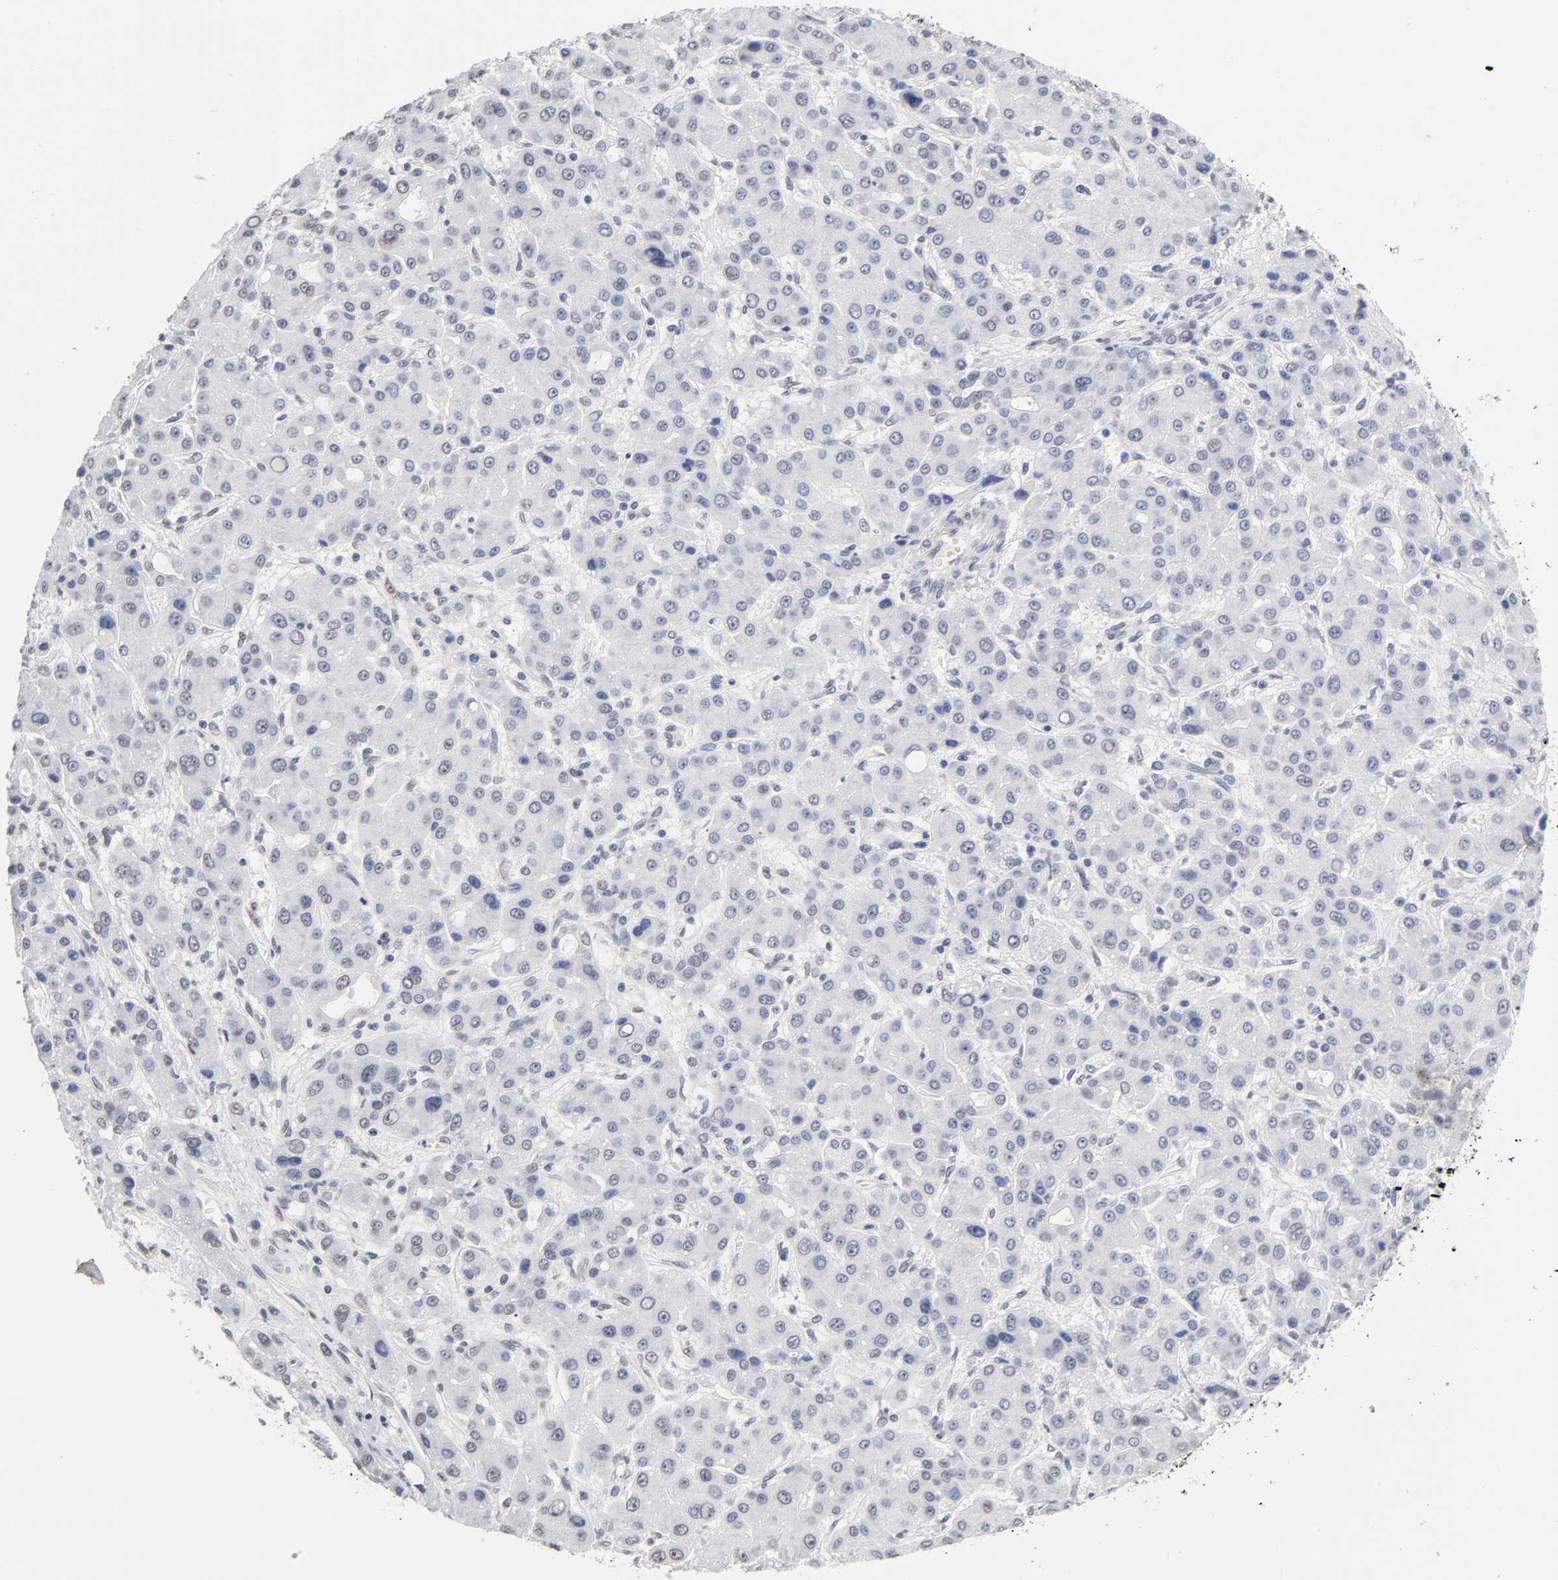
{"staining": {"intensity": "negative", "quantity": "none", "location": "none"}, "tissue": "liver cancer", "cell_type": "Tumor cells", "image_type": "cancer", "snomed": [{"axis": "morphology", "description": "Carcinoma, Hepatocellular, NOS"}, {"axis": "topography", "description": "Liver"}], "caption": "A micrograph of human hepatocellular carcinoma (liver) is negative for staining in tumor cells.", "gene": "CRABP2", "patient": {"sex": "male", "age": 55}}